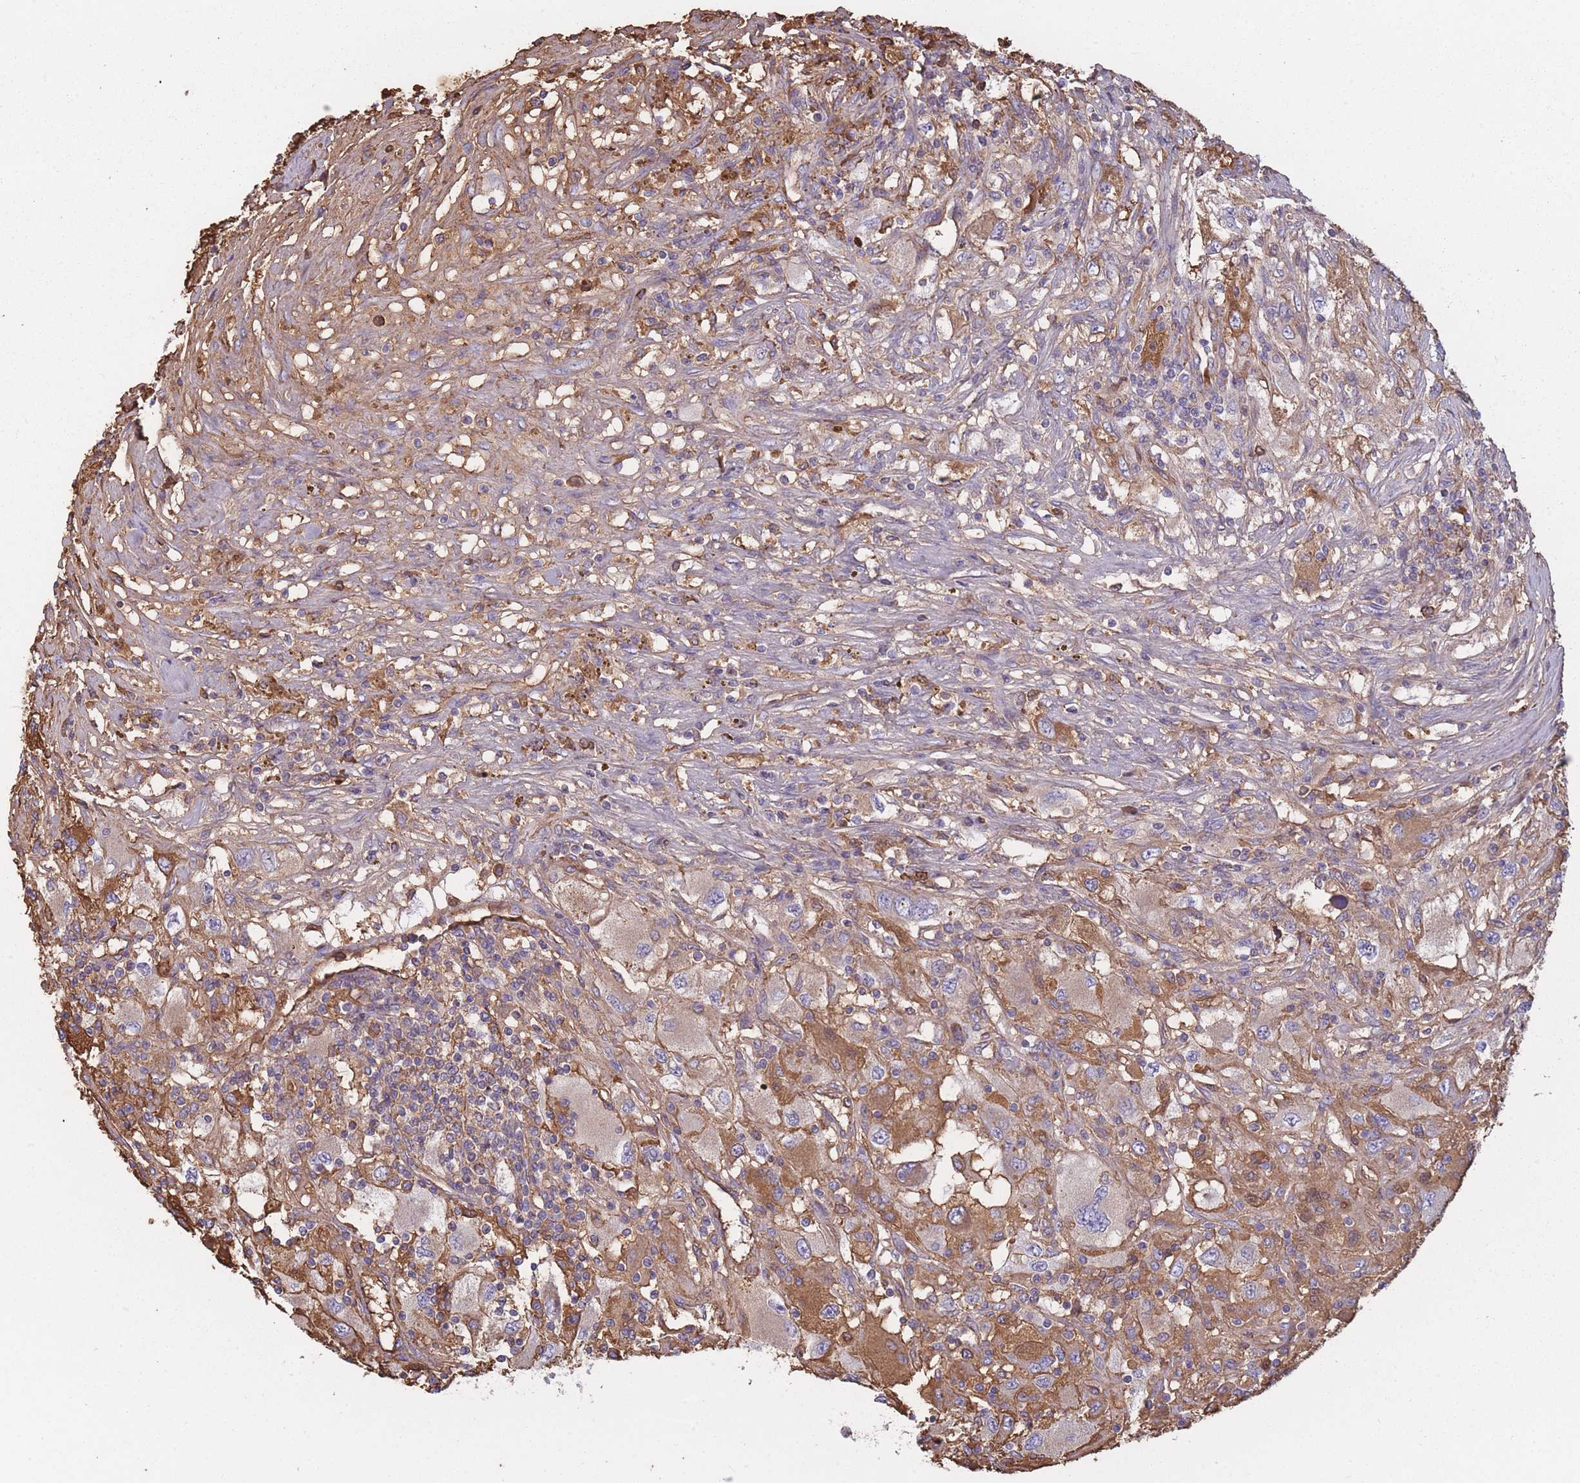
{"staining": {"intensity": "moderate", "quantity": "<25%", "location": "cytoplasmic/membranous"}, "tissue": "renal cancer", "cell_type": "Tumor cells", "image_type": "cancer", "snomed": [{"axis": "morphology", "description": "Adenocarcinoma, NOS"}, {"axis": "topography", "description": "Kidney"}], "caption": "Human adenocarcinoma (renal) stained for a protein (brown) displays moderate cytoplasmic/membranous positive expression in about <25% of tumor cells.", "gene": "KAT2A", "patient": {"sex": "female", "age": 67}}